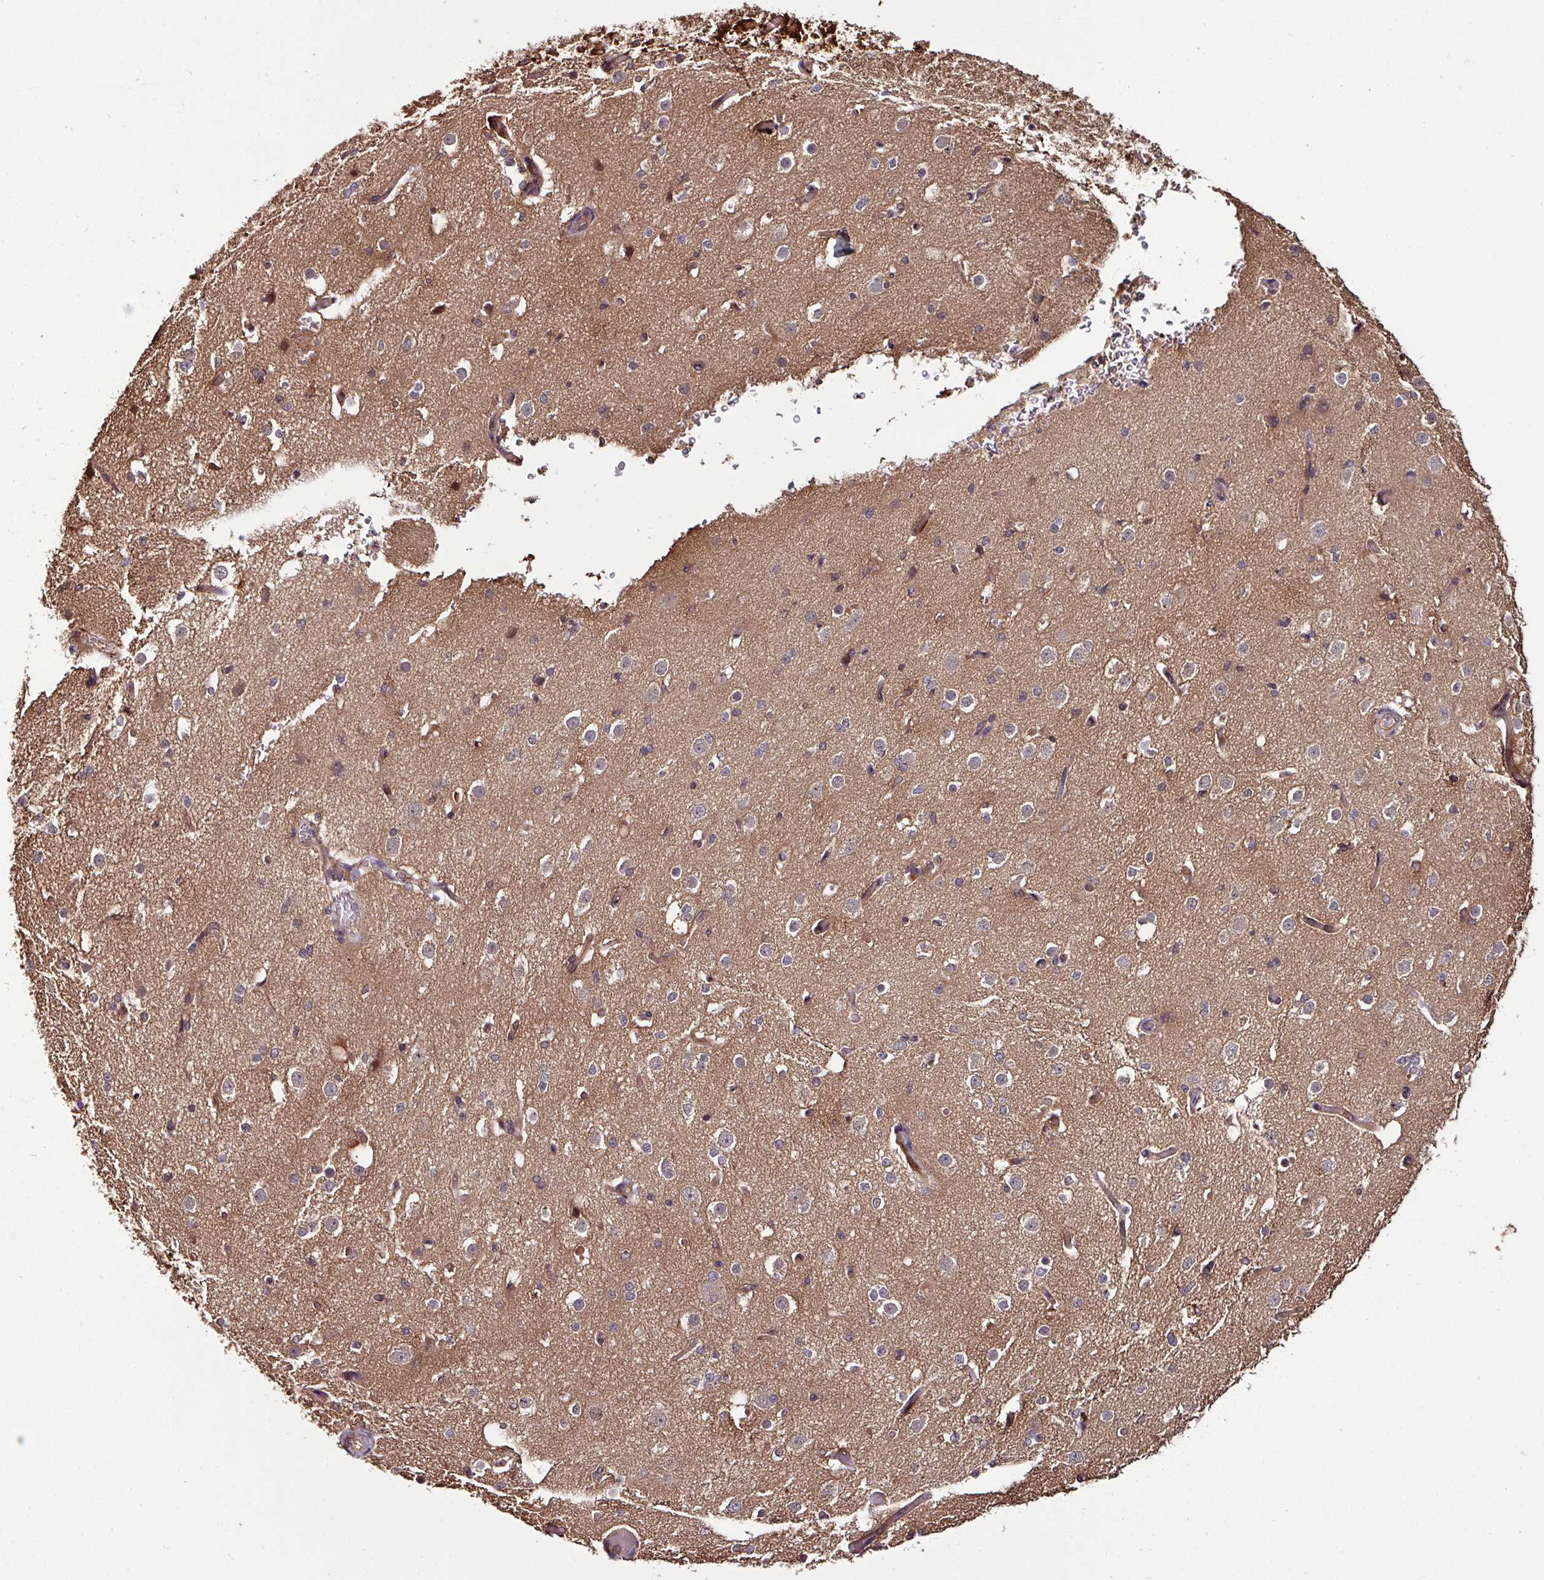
{"staining": {"intensity": "moderate", "quantity": "25%-75%", "location": "cytoplasmic/membranous"}, "tissue": "cerebral cortex", "cell_type": "Endothelial cells", "image_type": "normal", "snomed": [{"axis": "morphology", "description": "Normal tissue, NOS"}, {"axis": "morphology", "description": "Inflammation, NOS"}, {"axis": "topography", "description": "Cerebral cortex"}], "caption": "Benign cerebral cortex shows moderate cytoplasmic/membranous positivity in approximately 25%-75% of endothelial cells.", "gene": "GNPDA1", "patient": {"sex": "male", "age": 6}}